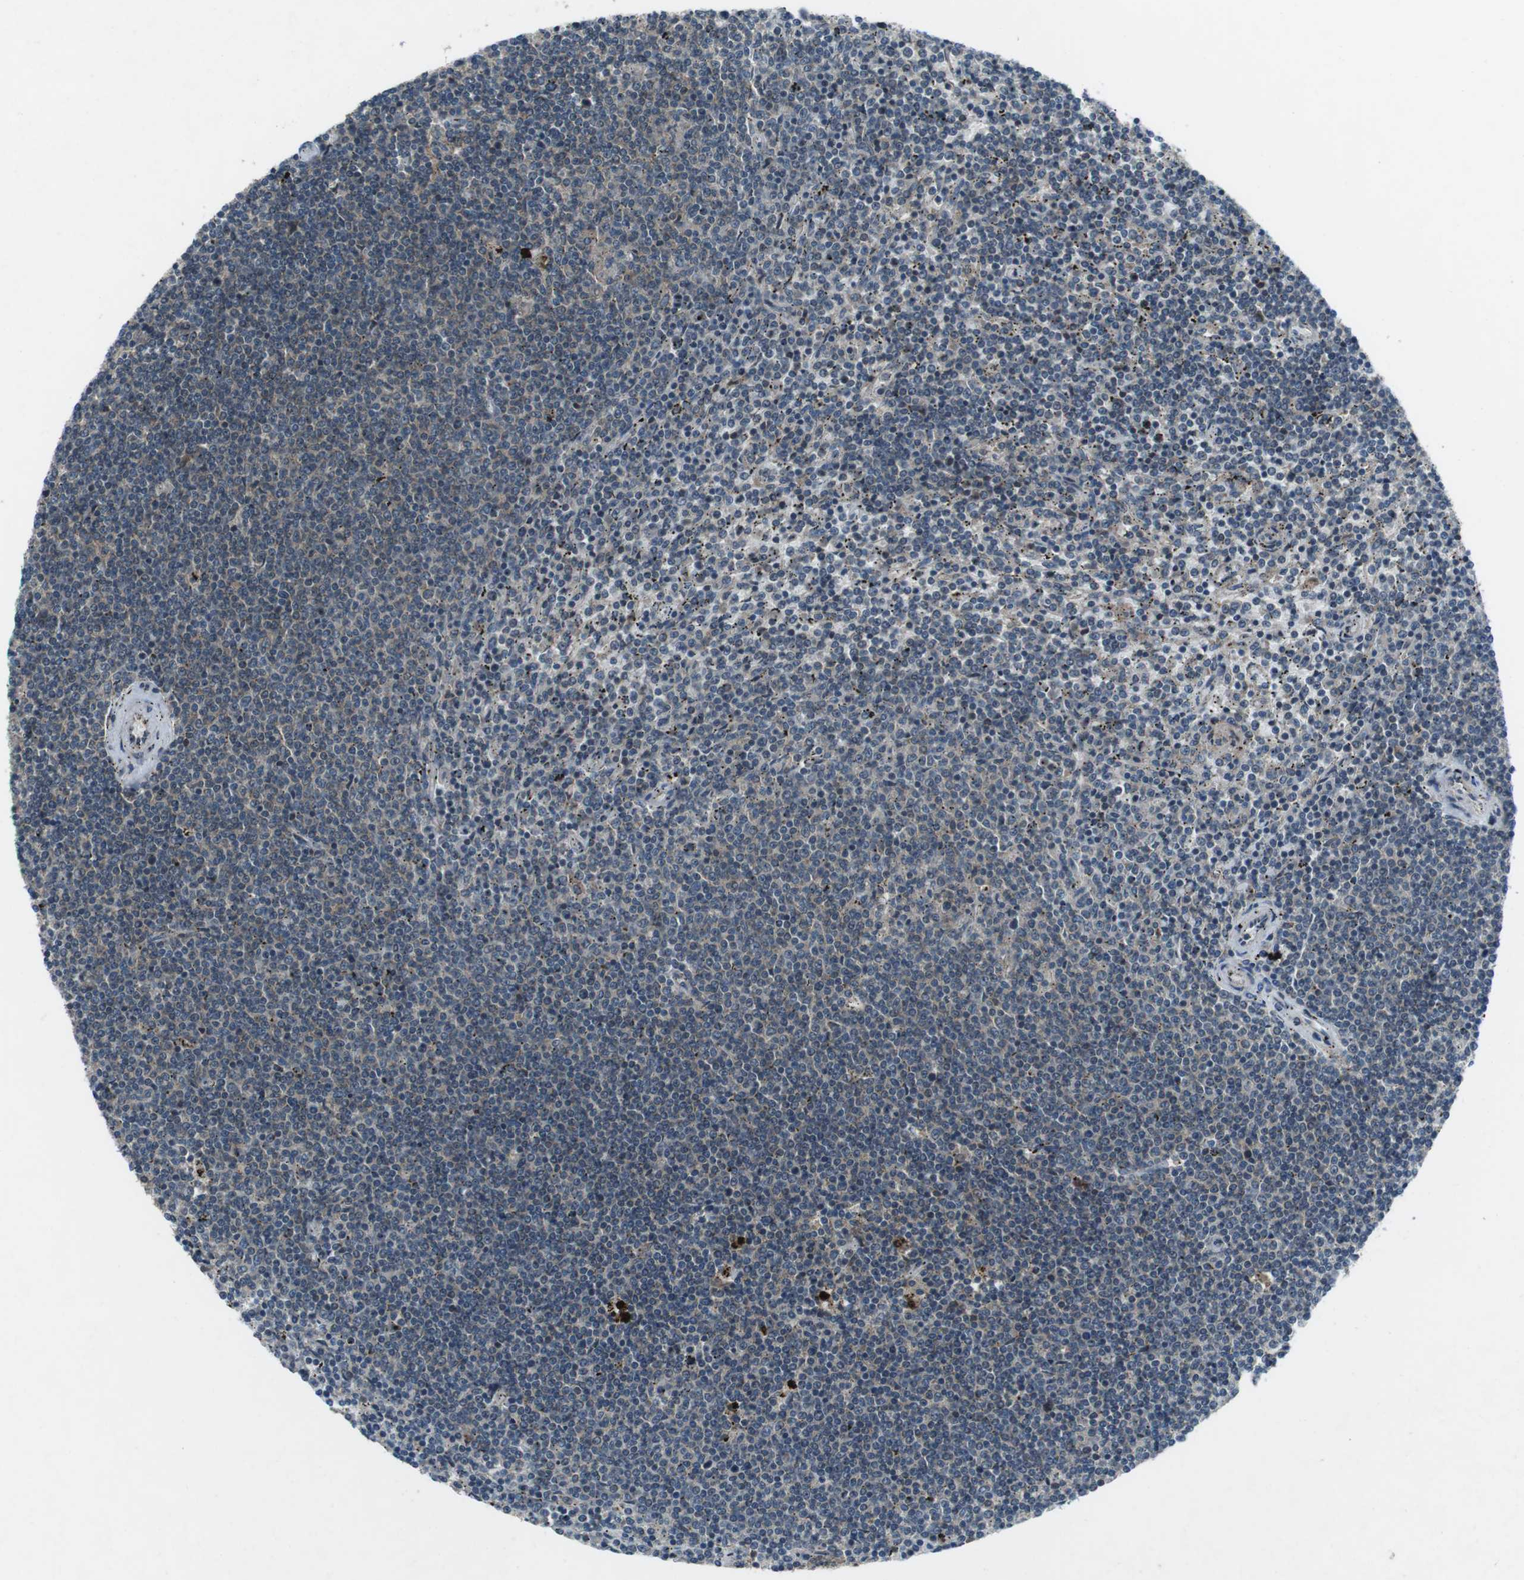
{"staining": {"intensity": "weak", "quantity": "<25%", "location": "cytoplasmic/membranous"}, "tissue": "lymphoma", "cell_type": "Tumor cells", "image_type": "cancer", "snomed": [{"axis": "morphology", "description": "Malignant lymphoma, non-Hodgkin's type, Low grade"}, {"axis": "topography", "description": "Spleen"}], "caption": "Tumor cells are negative for brown protein staining in low-grade malignant lymphoma, non-Hodgkin's type.", "gene": "CDK16", "patient": {"sex": "female", "age": 50}}